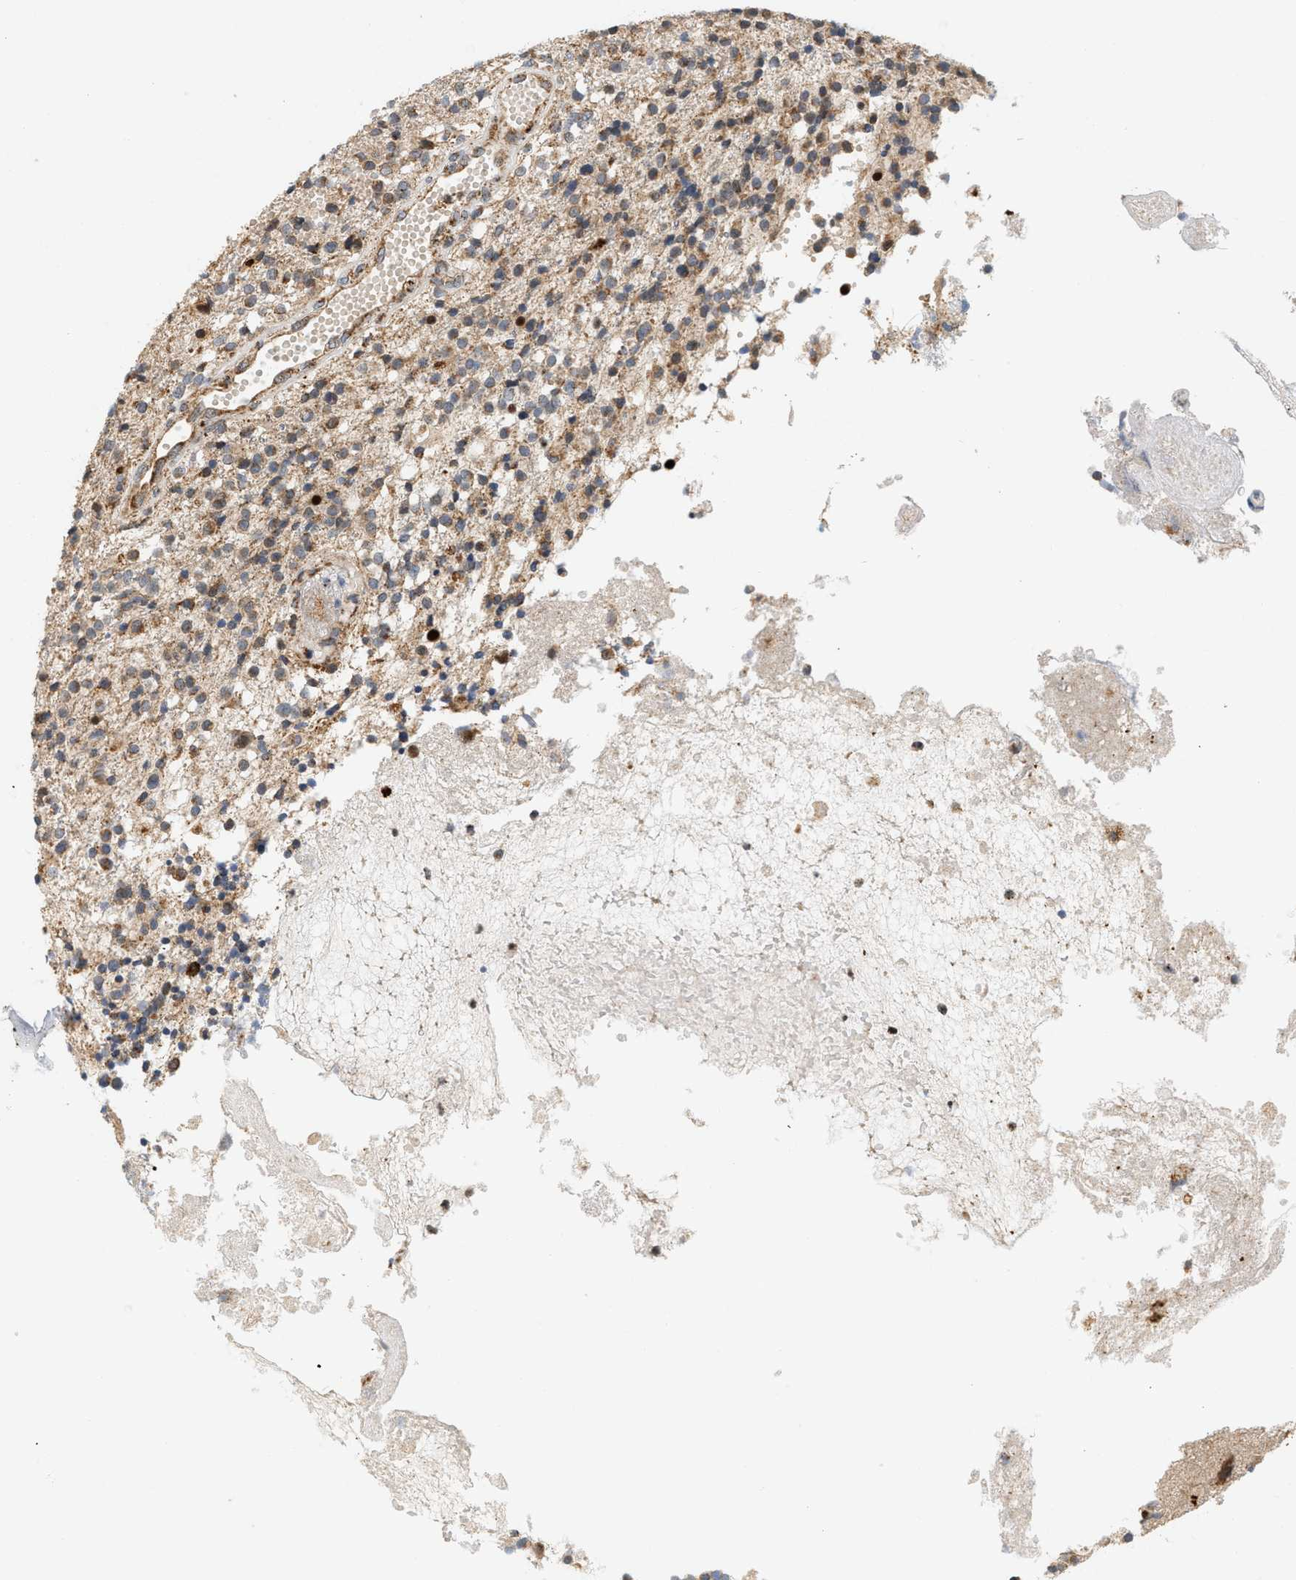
{"staining": {"intensity": "weak", "quantity": "25%-75%", "location": "cytoplasmic/membranous,nuclear"}, "tissue": "glioma", "cell_type": "Tumor cells", "image_type": "cancer", "snomed": [{"axis": "morphology", "description": "Glioma, malignant, High grade"}, {"axis": "topography", "description": "Brain"}], "caption": "Weak cytoplasmic/membranous and nuclear expression is present in approximately 25%-75% of tumor cells in high-grade glioma (malignant).", "gene": "MCU", "patient": {"sex": "female", "age": 59}}